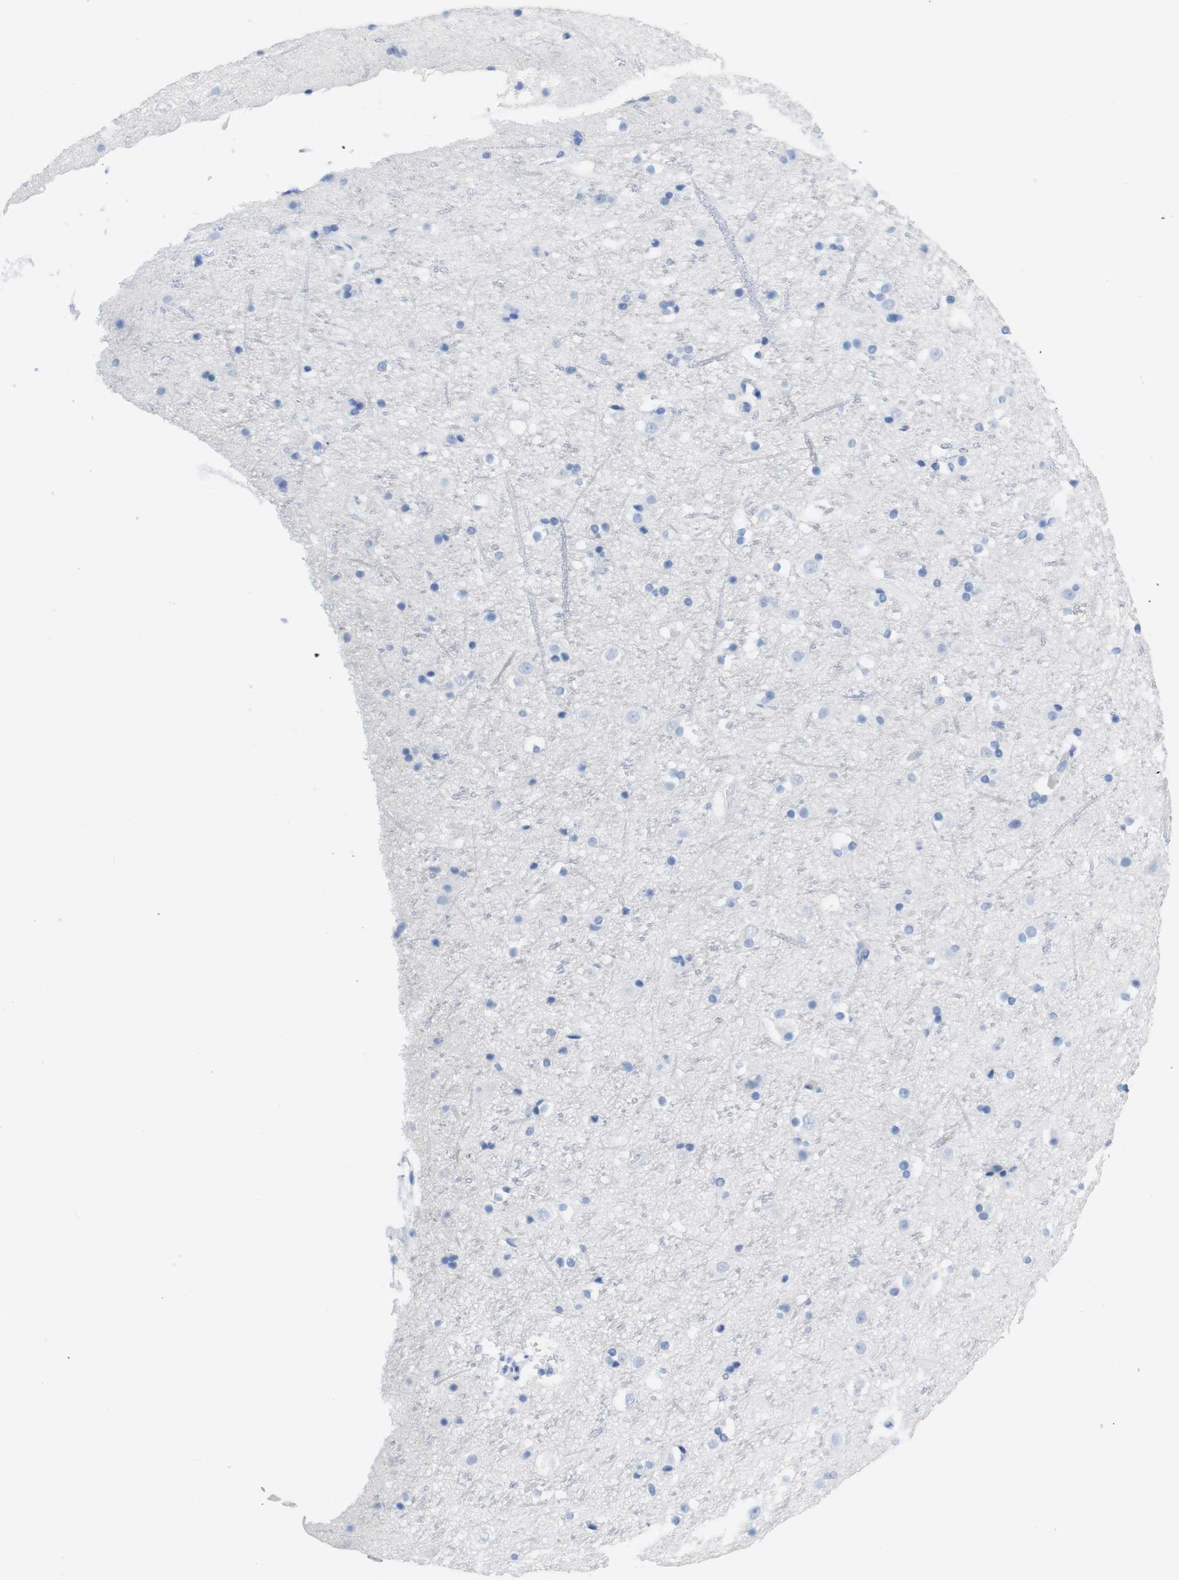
{"staining": {"intensity": "negative", "quantity": "none", "location": "none"}, "tissue": "cerebral cortex", "cell_type": "Endothelial cells", "image_type": "normal", "snomed": [{"axis": "morphology", "description": "Normal tissue, NOS"}, {"axis": "topography", "description": "Cerebral cortex"}], "caption": "High power microscopy photomicrograph of an immunohistochemistry histopathology image of normal cerebral cortex, revealing no significant expression in endothelial cells. (Brightfield microscopy of DAB immunohistochemistry at high magnification).", "gene": "LAG3", "patient": {"sex": "male", "age": 45}}